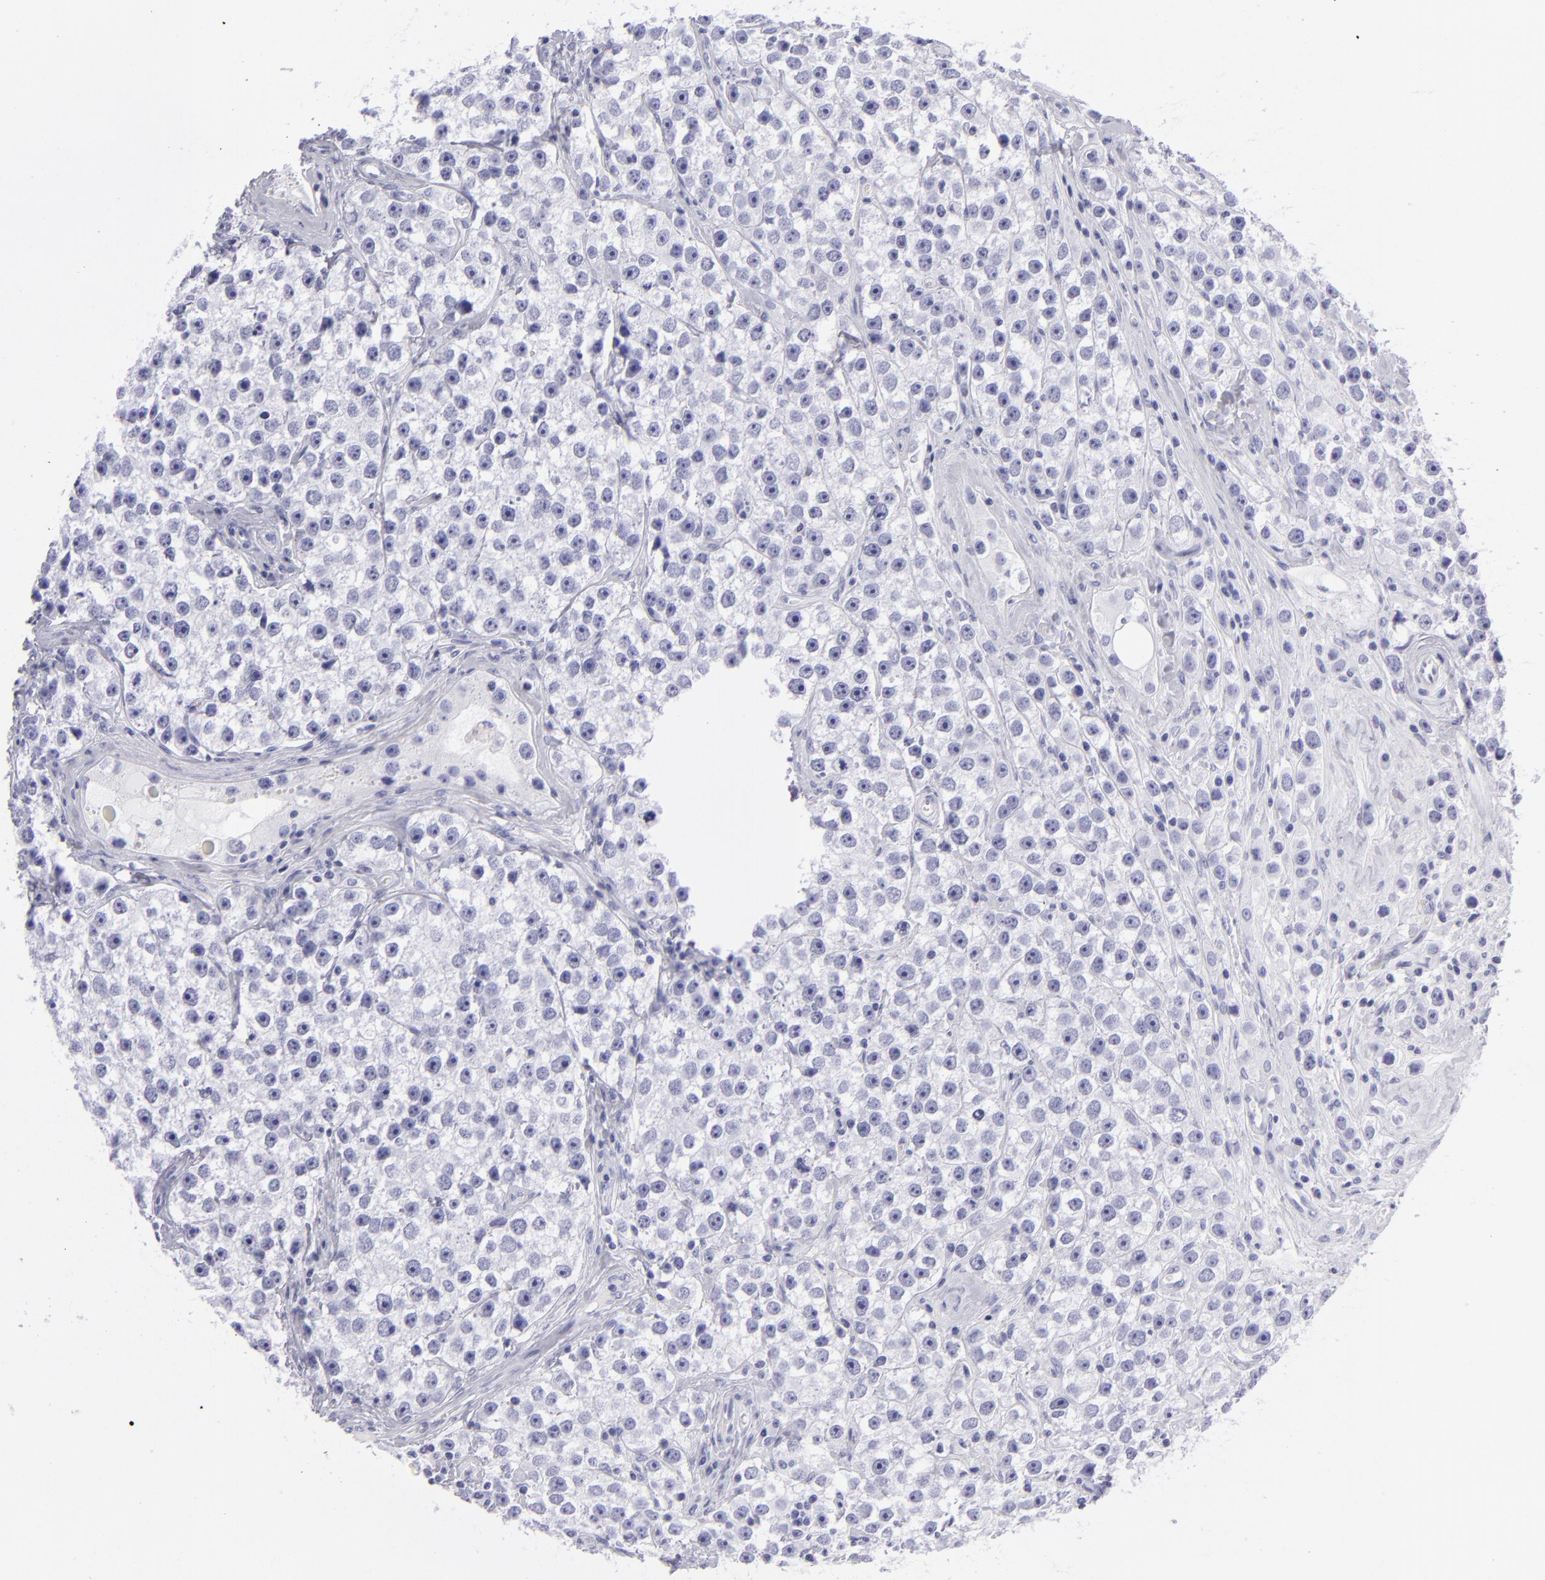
{"staining": {"intensity": "negative", "quantity": "none", "location": "none"}, "tissue": "testis cancer", "cell_type": "Tumor cells", "image_type": "cancer", "snomed": [{"axis": "morphology", "description": "Seminoma, NOS"}, {"axis": "topography", "description": "Testis"}], "caption": "Immunohistochemistry (IHC) photomicrograph of neoplastic tissue: testis cancer stained with DAB reveals no significant protein expression in tumor cells. (Stains: DAB (3,3'-diaminobenzidine) immunohistochemistry with hematoxylin counter stain, Microscopy: brightfield microscopy at high magnification).", "gene": "PVALB", "patient": {"sex": "male", "age": 32}}